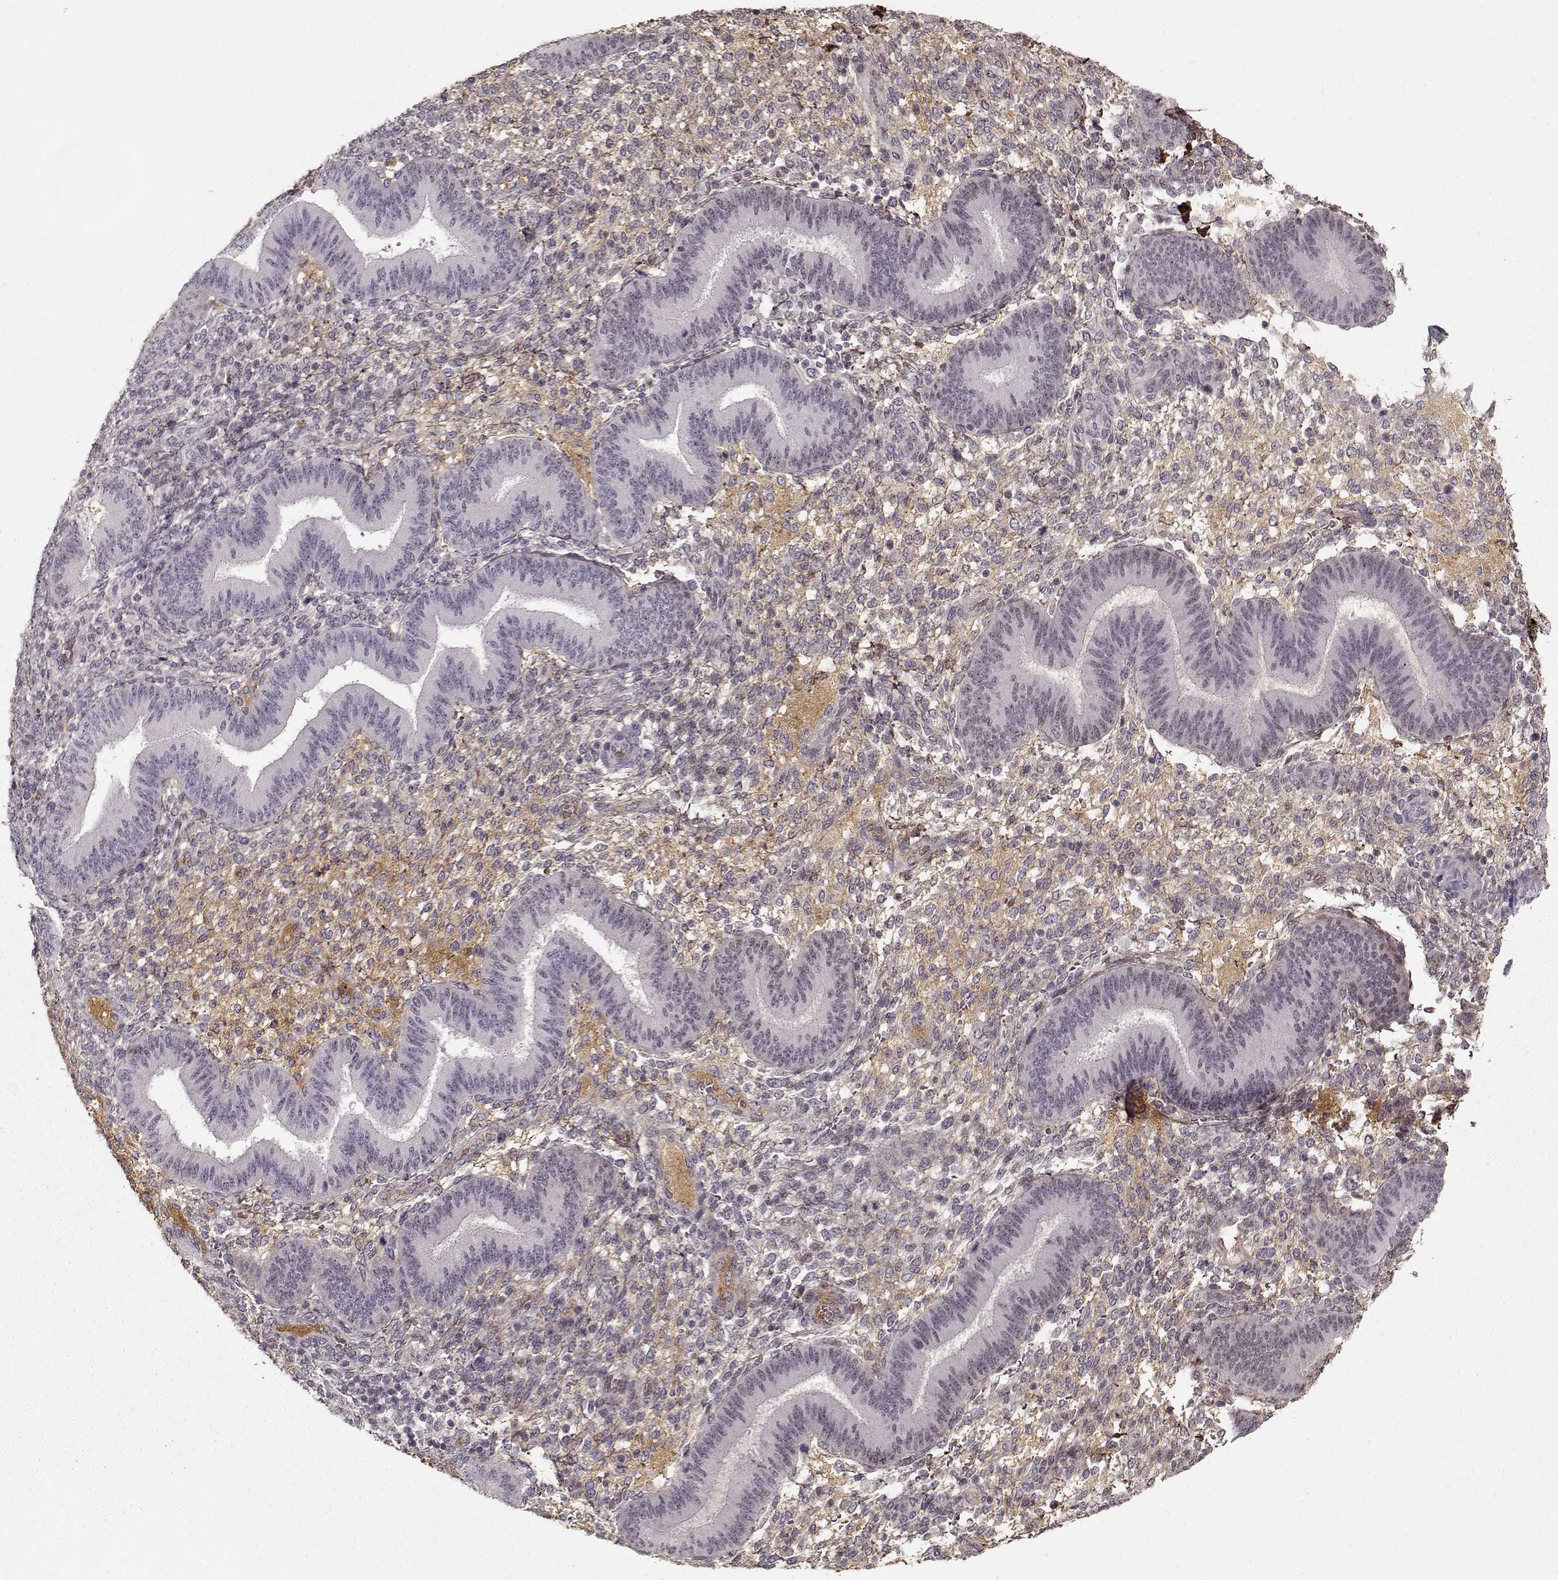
{"staining": {"intensity": "weak", "quantity": "<25%", "location": "cytoplasmic/membranous"}, "tissue": "endometrium", "cell_type": "Cells in endometrial stroma", "image_type": "normal", "snomed": [{"axis": "morphology", "description": "Normal tissue, NOS"}, {"axis": "topography", "description": "Endometrium"}], "caption": "The photomicrograph demonstrates no staining of cells in endometrial stroma in unremarkable endometrium.", "gene": "LUM", "patient": {"sex": "female", "age": 39}}